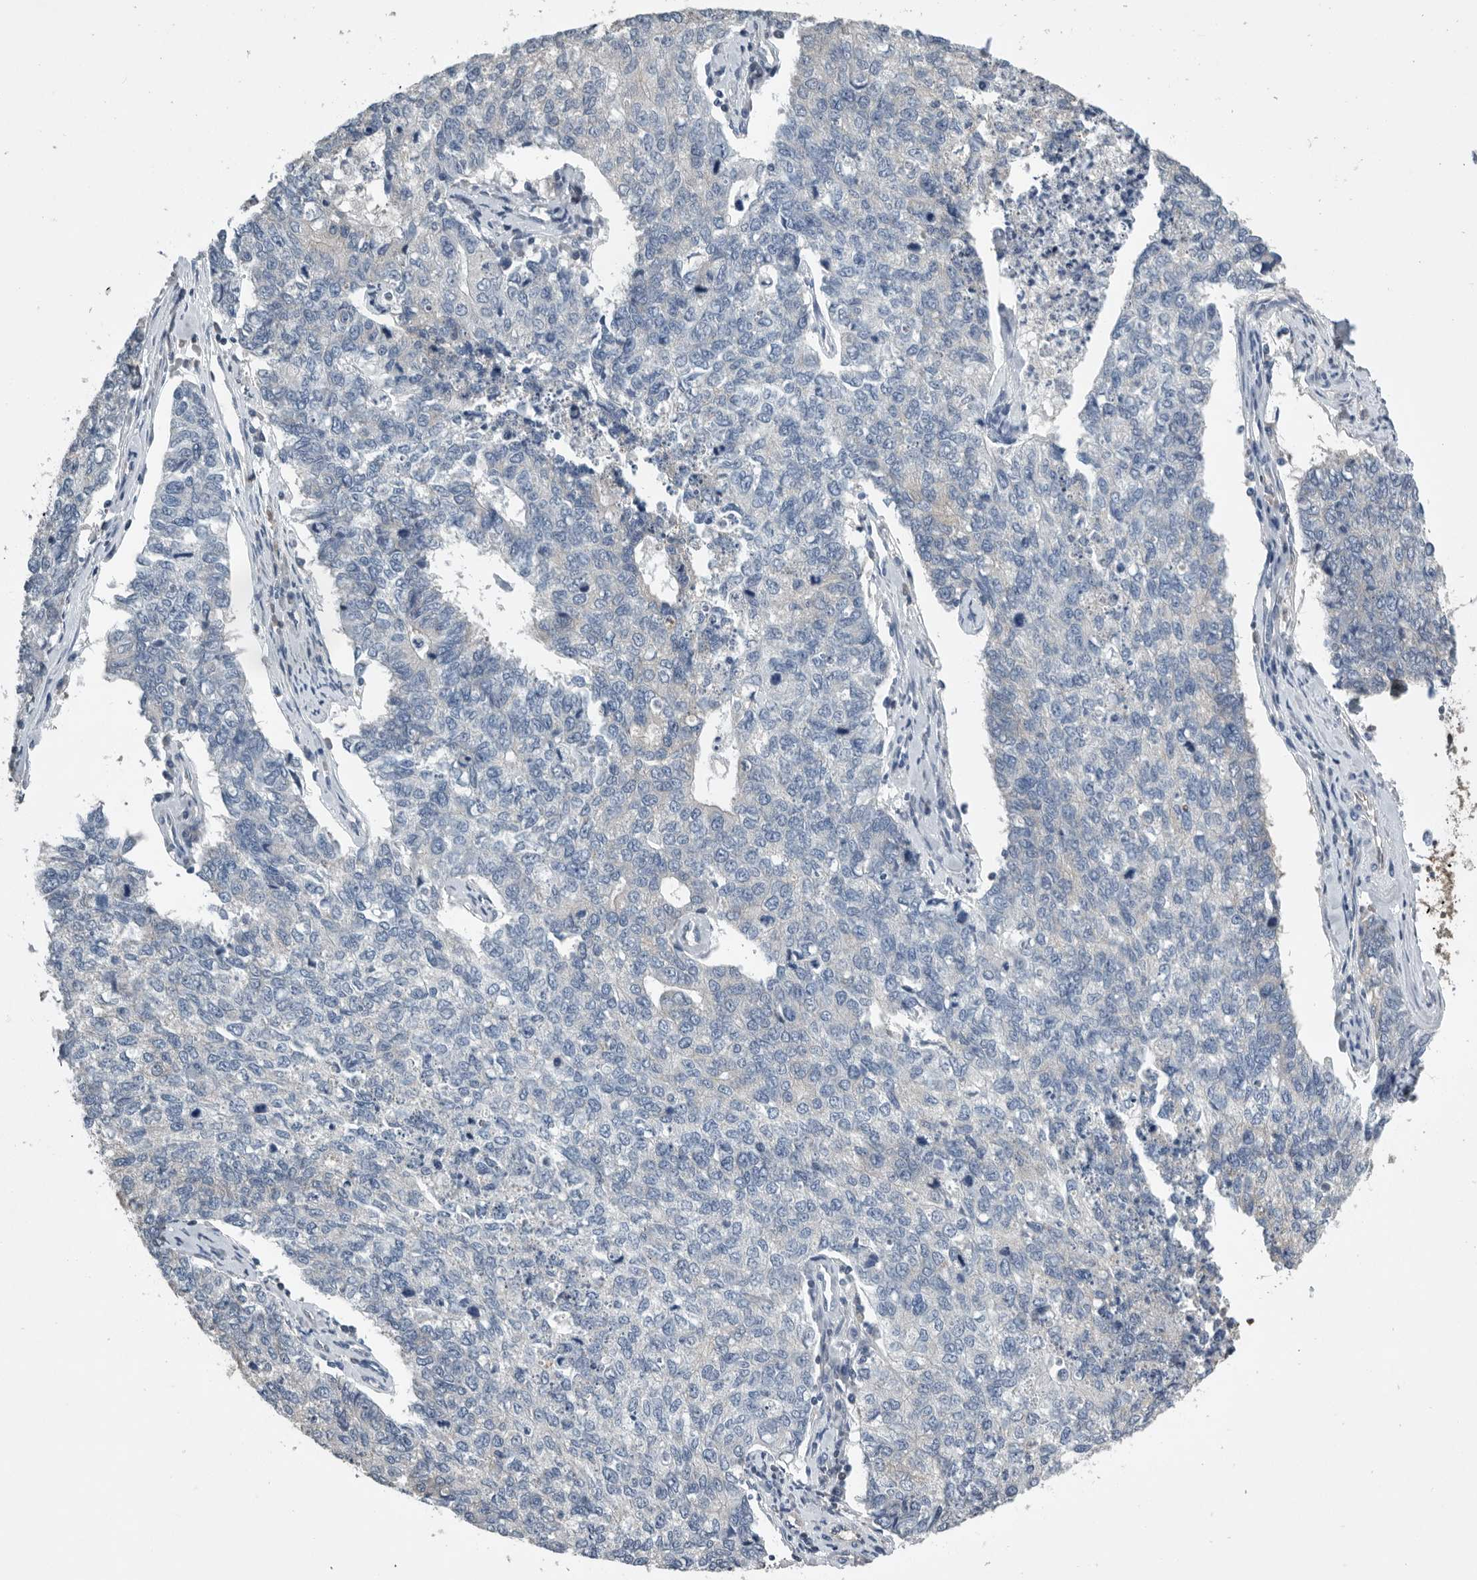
{"staining": {"intensity": "weak", "quantity": "<25%", "location": "cytoplasmic/membranous"}, "tissue": "cervical cancer", "cell_type": "Tumor cells", "image_type": "cancer", "snomed": [{"axis": "morphology", "description": "Squamous cell carcinoma, NOS"}, {"axis": "topography", "description": "Cervix"}], "caption": "Protein analysis of cervical cancer (squamous cell carcinoma) exhibits no significant expression in tumor cells.", "gene": "PDCD4", "patient": {"sex": "female", "age": 63}}